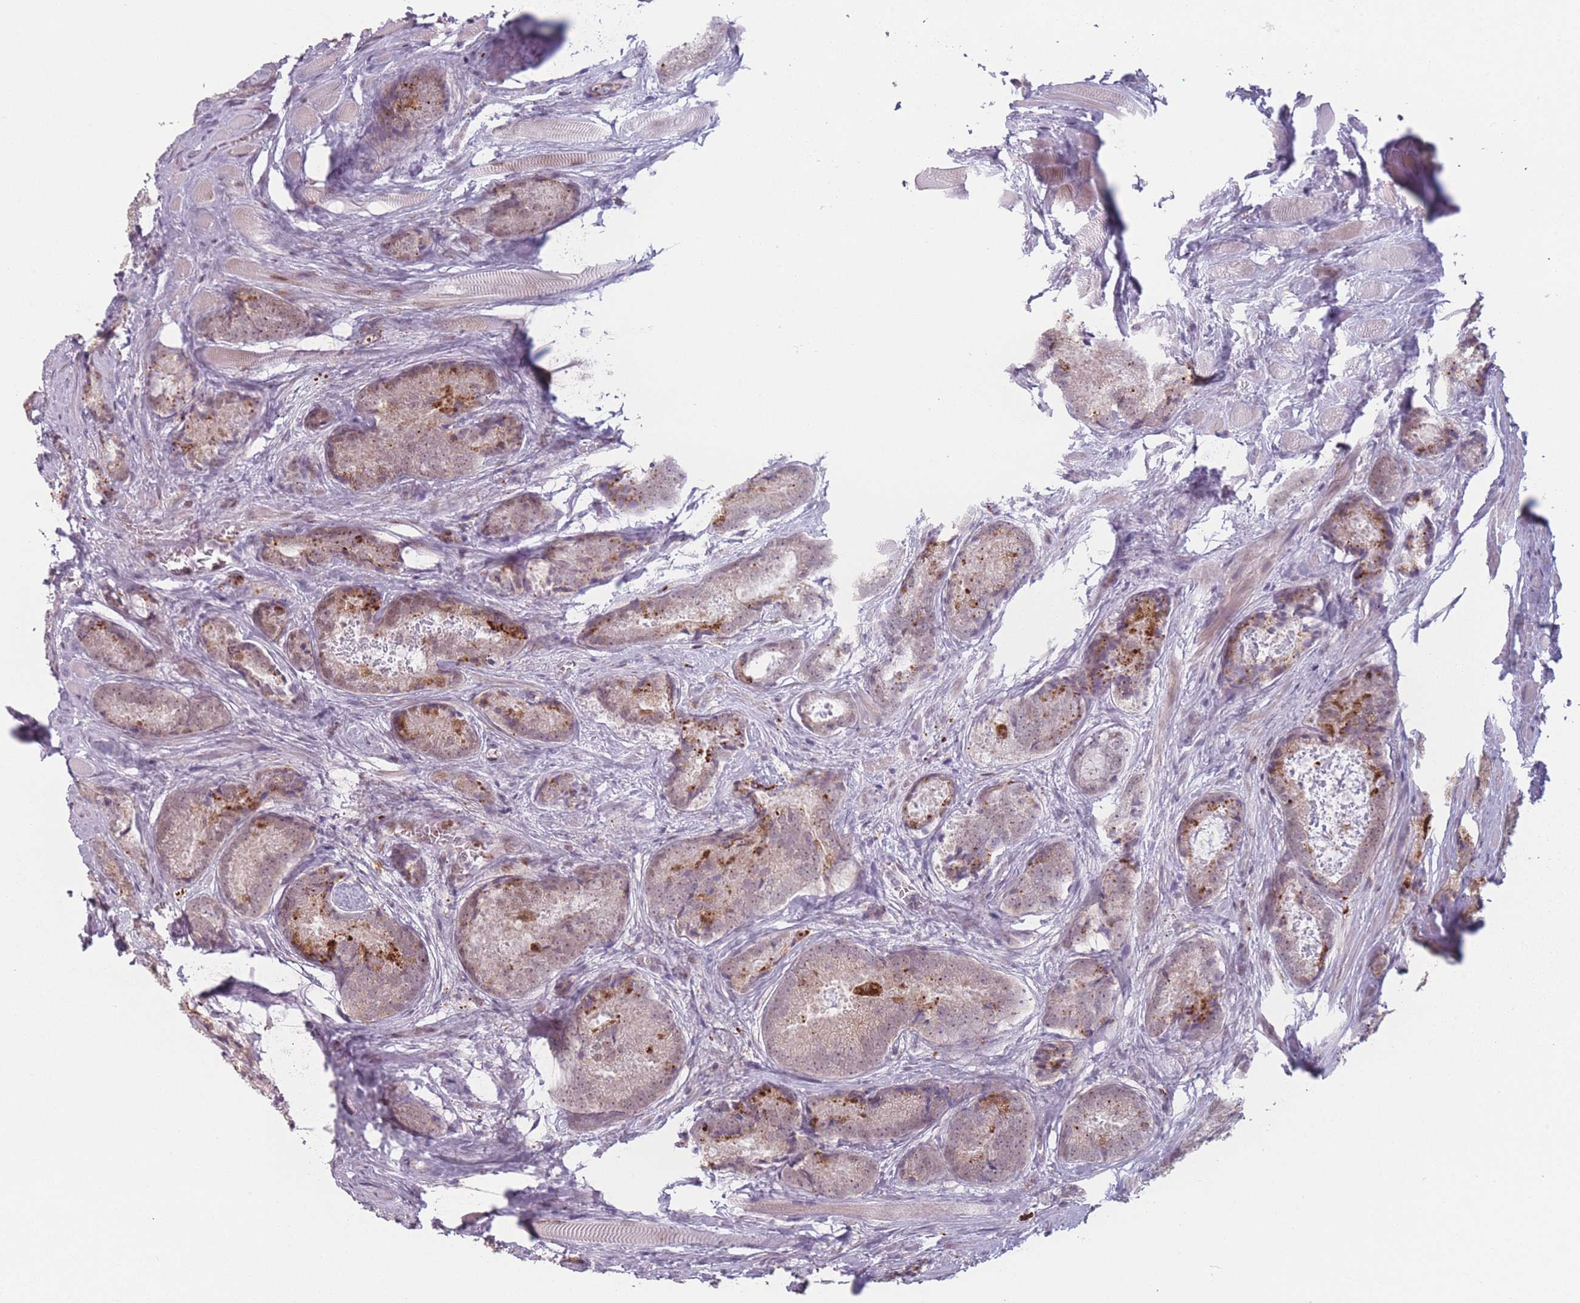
{"staining": {"intensity": "moderate", "quantity": "25%-75%", "location": "cytoplasmic/membranous,nuclear"}, "tissue": "prostate cancer", "cell_type": "Tumor cells", "image_type": "cancer", "snomed": [{"axis": "morphology", "description": "Adenocarcinoma, Low grade"}, {"axis": "topography", "description": "Prostate"}], "caption": "Protein expression analysis of adenocarcinoma (low-grade) (prostate) displays moderate cytoplasmic/membranous and nuclear expression in approximately 25%-75% of tumor cells. (Stains: DAB in brown, nuclei in blue, Microscopy: brightfield microscopy at high magnification).", "gene": "OR10C1", "patient": {"sex": "male", "age": 68}}